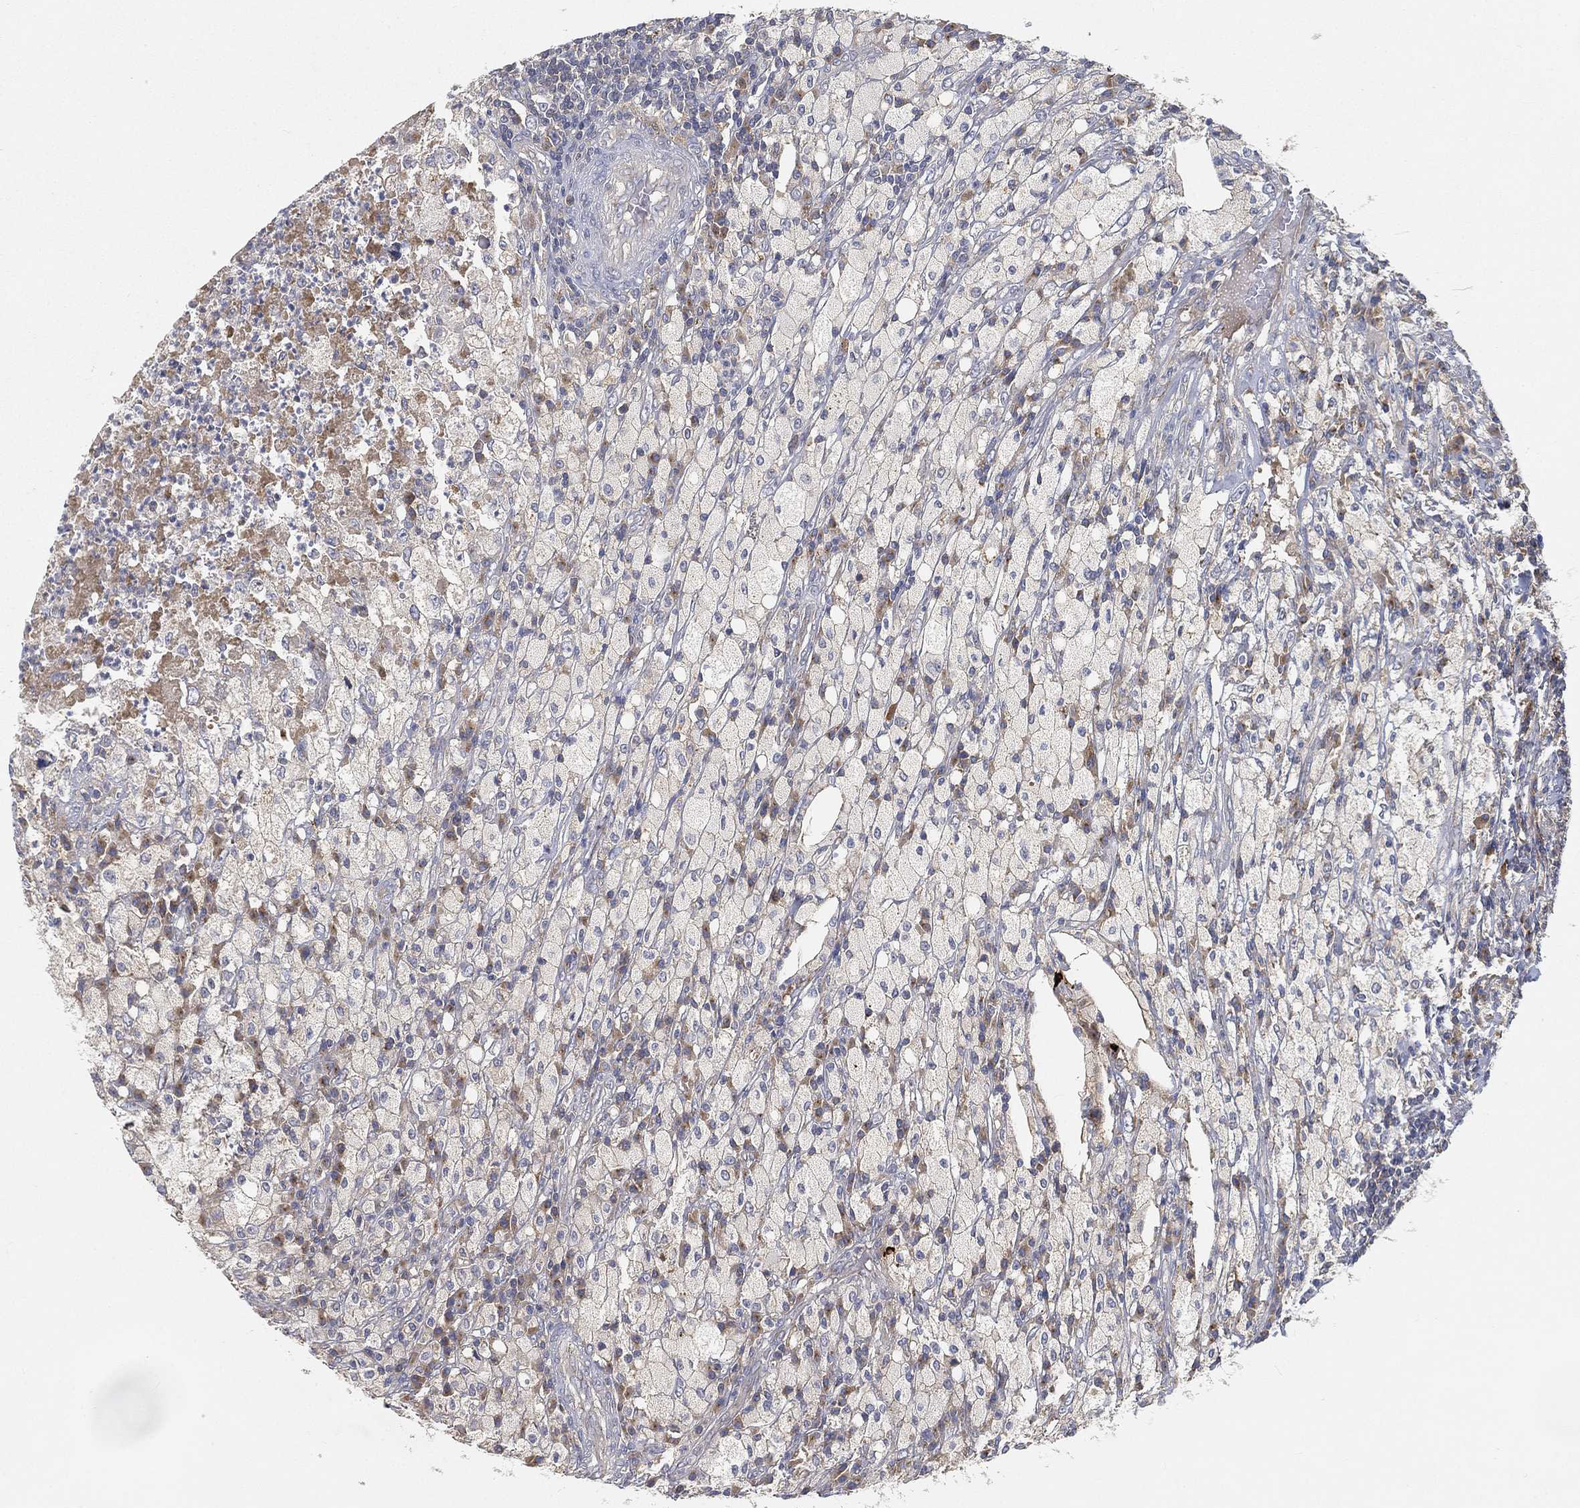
{"staining": {"intensity": "negative", "quantity": "none", "location": "none"}, "tissue": "testis cancer", "cell_type": "Tumor cells", "image_type": "cancer", "snomed": [{"axis": "morphology", "description": "Necrosis, NOS"}, {"axis": "morphology", "description": "Carcinoma, Embryonal, NOS"}, {"axis": "topography", "description": "Testis"}], "caption": "An immunohistochemistry image of testis cancer is shown. There is no staining in tumor cells of testis cancer.", "gene": "CTSL", "patient": {"sex": "male", "age": 19}}